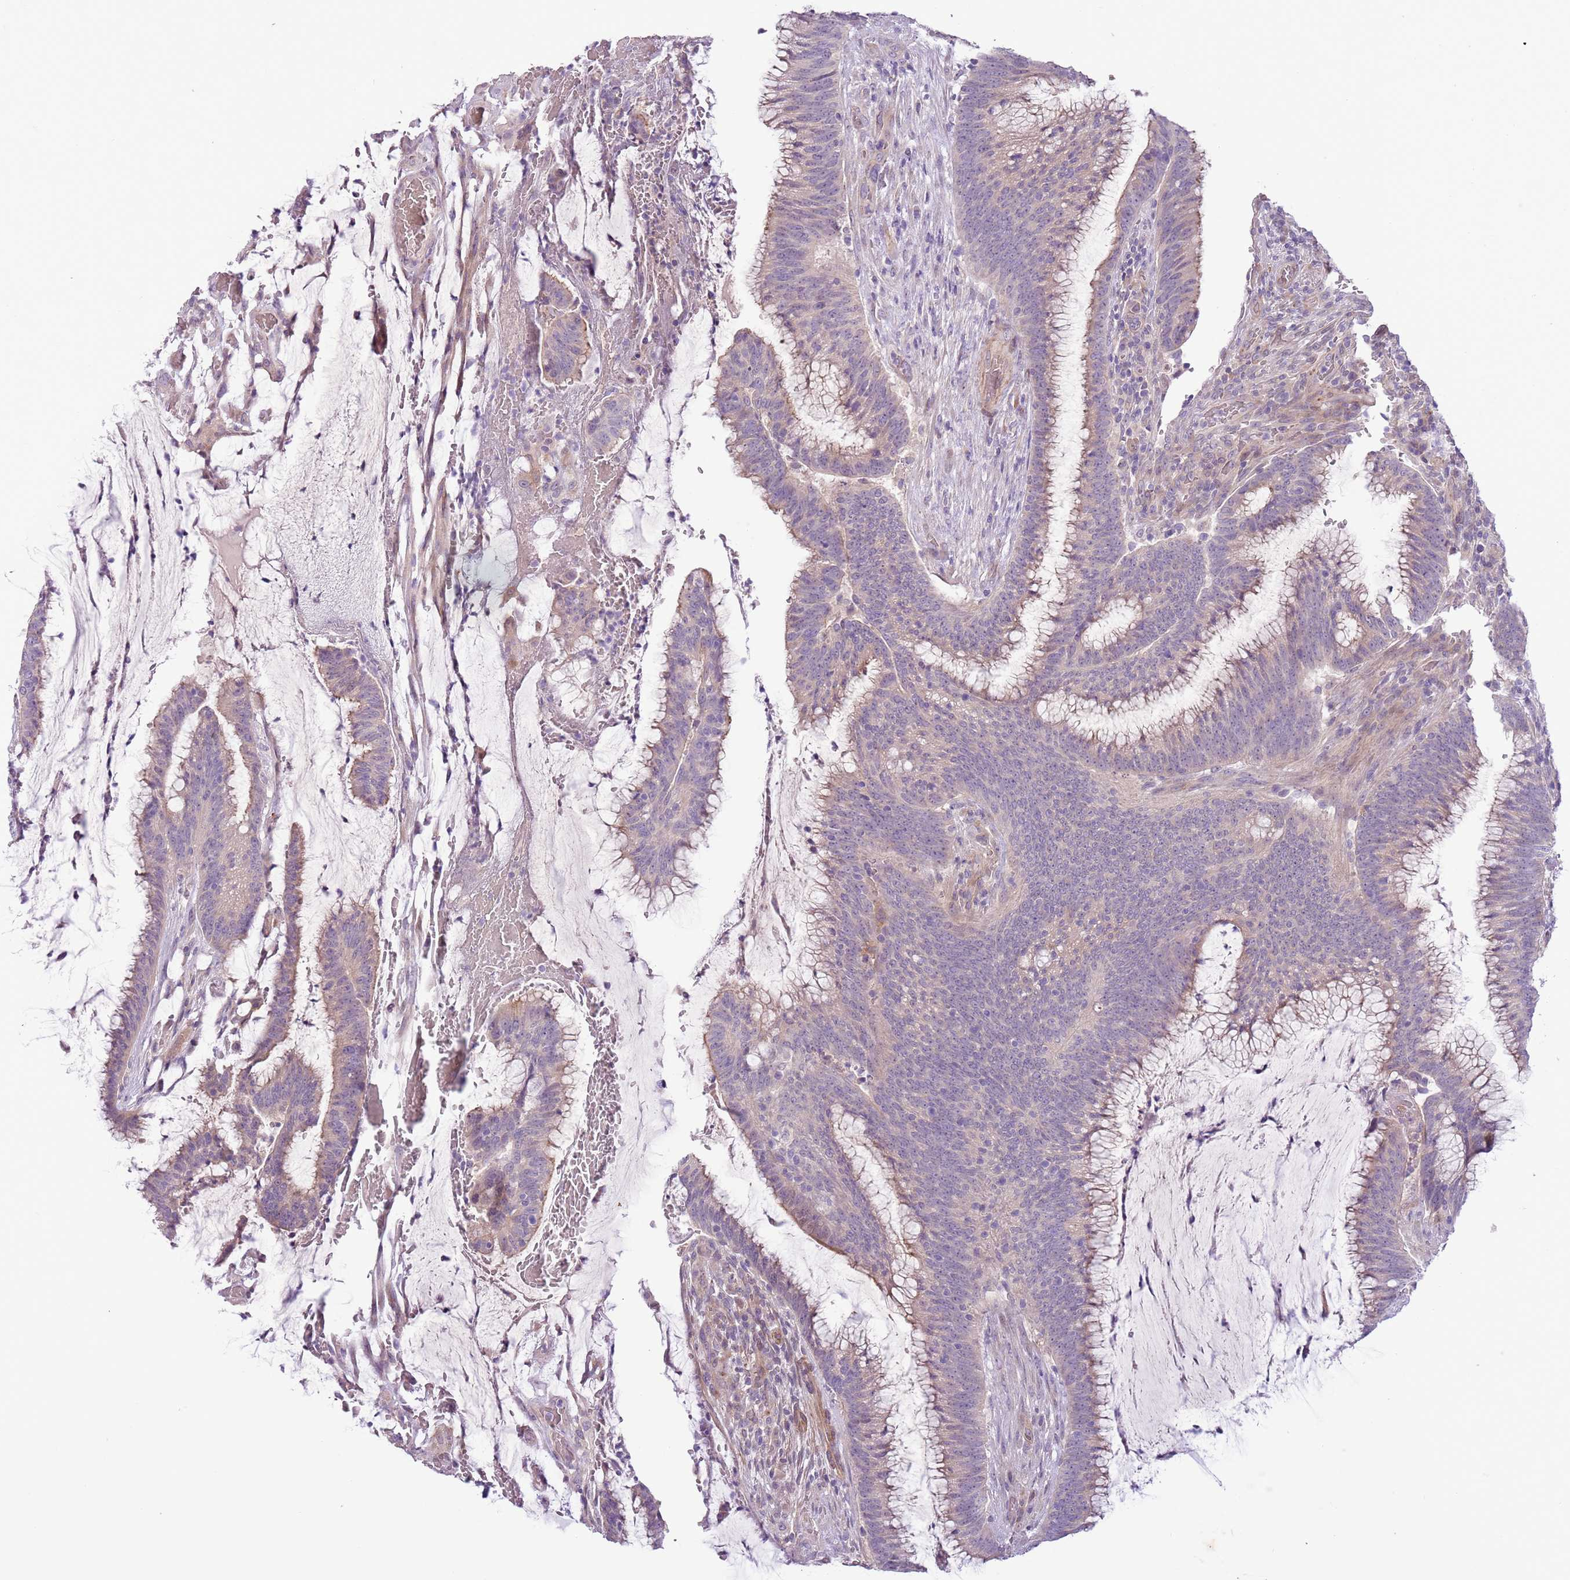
{"staining": {"intensity": "weak", "quantity": "25%-75%", "location": "cytoplasmic/membranous"}, "tissue": "colorectal cancer", "cell_type": "Tumor cells", "image_type": "cancer", "snomed": [{"axis": "morphology", "description": "Adenocarcinoma, NOS"}, {"axis": "topography", "description": "Rectum"}], "caption": "Immunohistochemical staining of human colorectal cancer demonstrates low levels of weak cytoplasmic/membranous protein positivity in about 25%-75% of tumor cells. (DAB (3,3'-diaminobenzidine) IHC with brightfield microscopy, high magnification).", "gene": "MRO", "patient": {"sex": "female", "age": 77}}